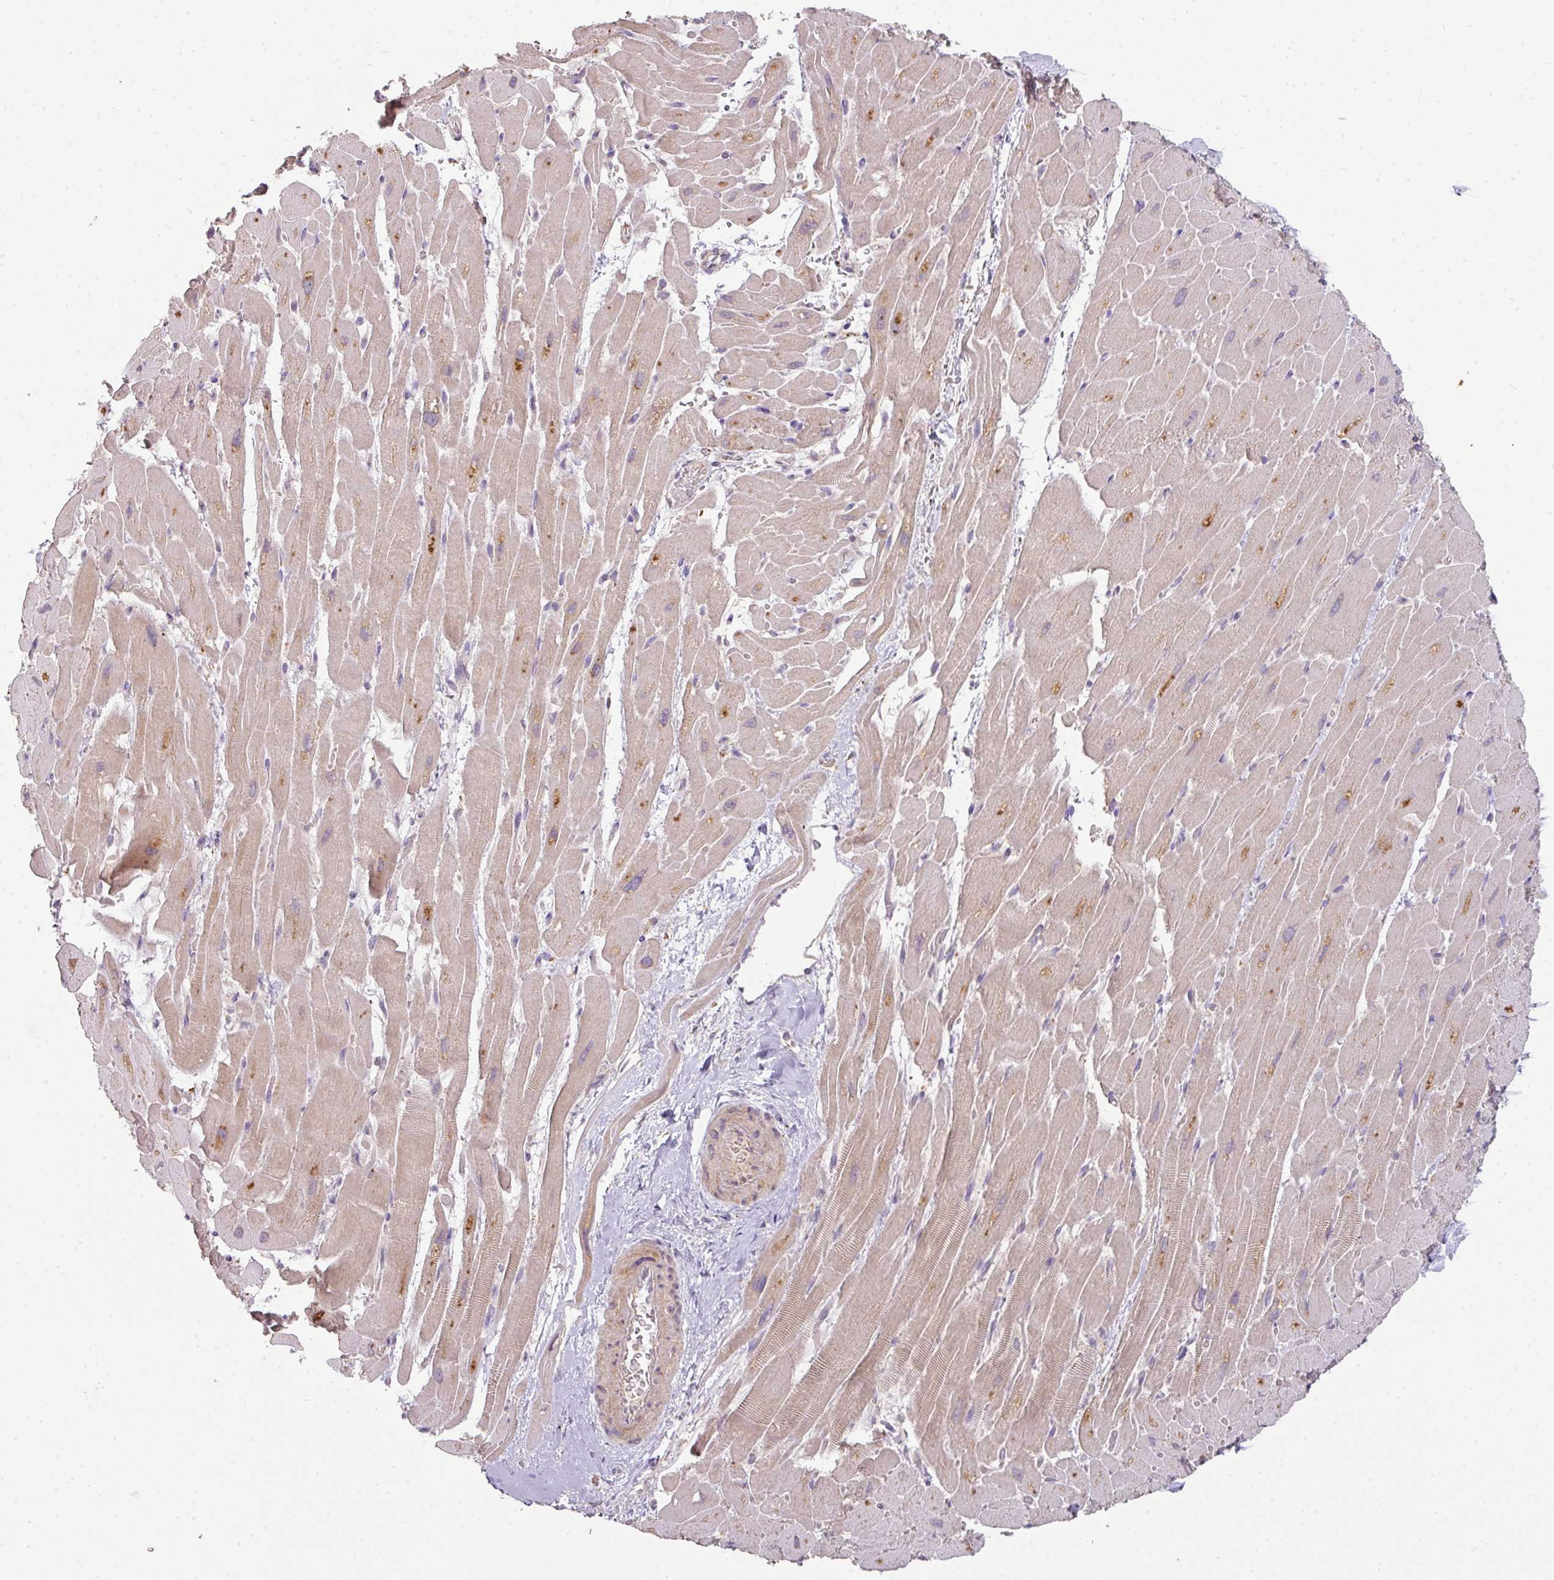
{"staining": {"intensity": "moderate", "quantity": "25%-75%", "location": "cytoplasmic/membranous"}, "tissue": "heart muscle", "cell_type": "Cardiomyocytes", "image_type": "normal", "snomed": [{"axis": "morphology", "description": "Normal tissue, NOS"}, {"axis": "topography", "description": "Heart"}], "caption": "Moderate cytoplasmic/membranous staining for a protein is seen in approximately 25%-75% of cardiomyocytes of benign heart muscle using immunohistochemistry (IHC).", "gene": "ZNF266", "patient": {"sex": "male", "age": 37}}